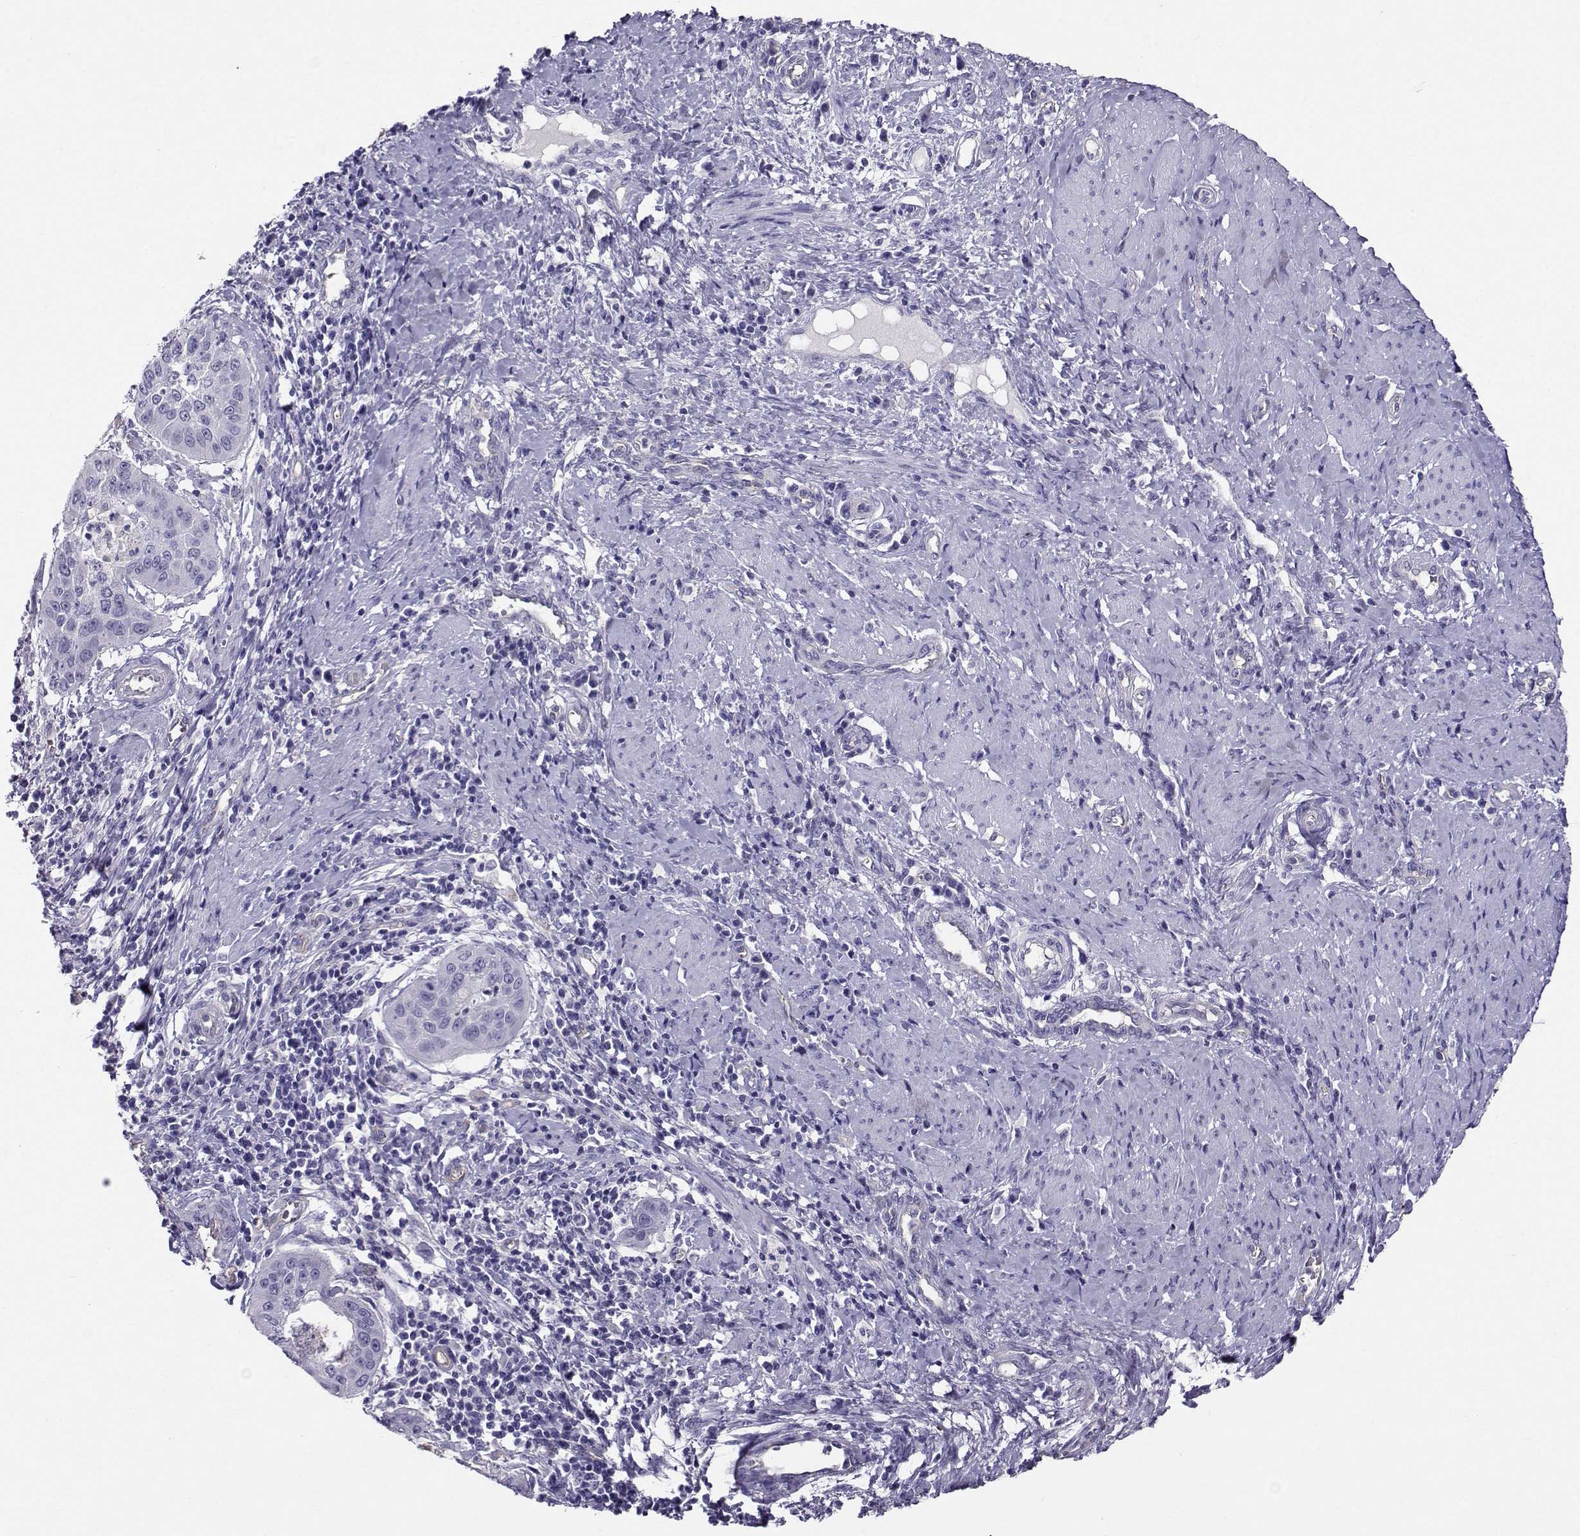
{"staining": {"intensity": "negative", "quantity": "none", "location": "none"}, "tissue": "cervical cancer", "cell_type": "Tumor cells", "image_type": "cancer", "snomed": [{"axis": "morphology", "description": "Squamous cell carcinoma, NOS"}, {"axis": "topography", "description": "Cervix"}], "caption": "Tumor cells are negative for brown protein staining in squamous cell carcinoma (cervical).", "gene": "CLUL1", "patient": {"sex": "female", "age": 39}}